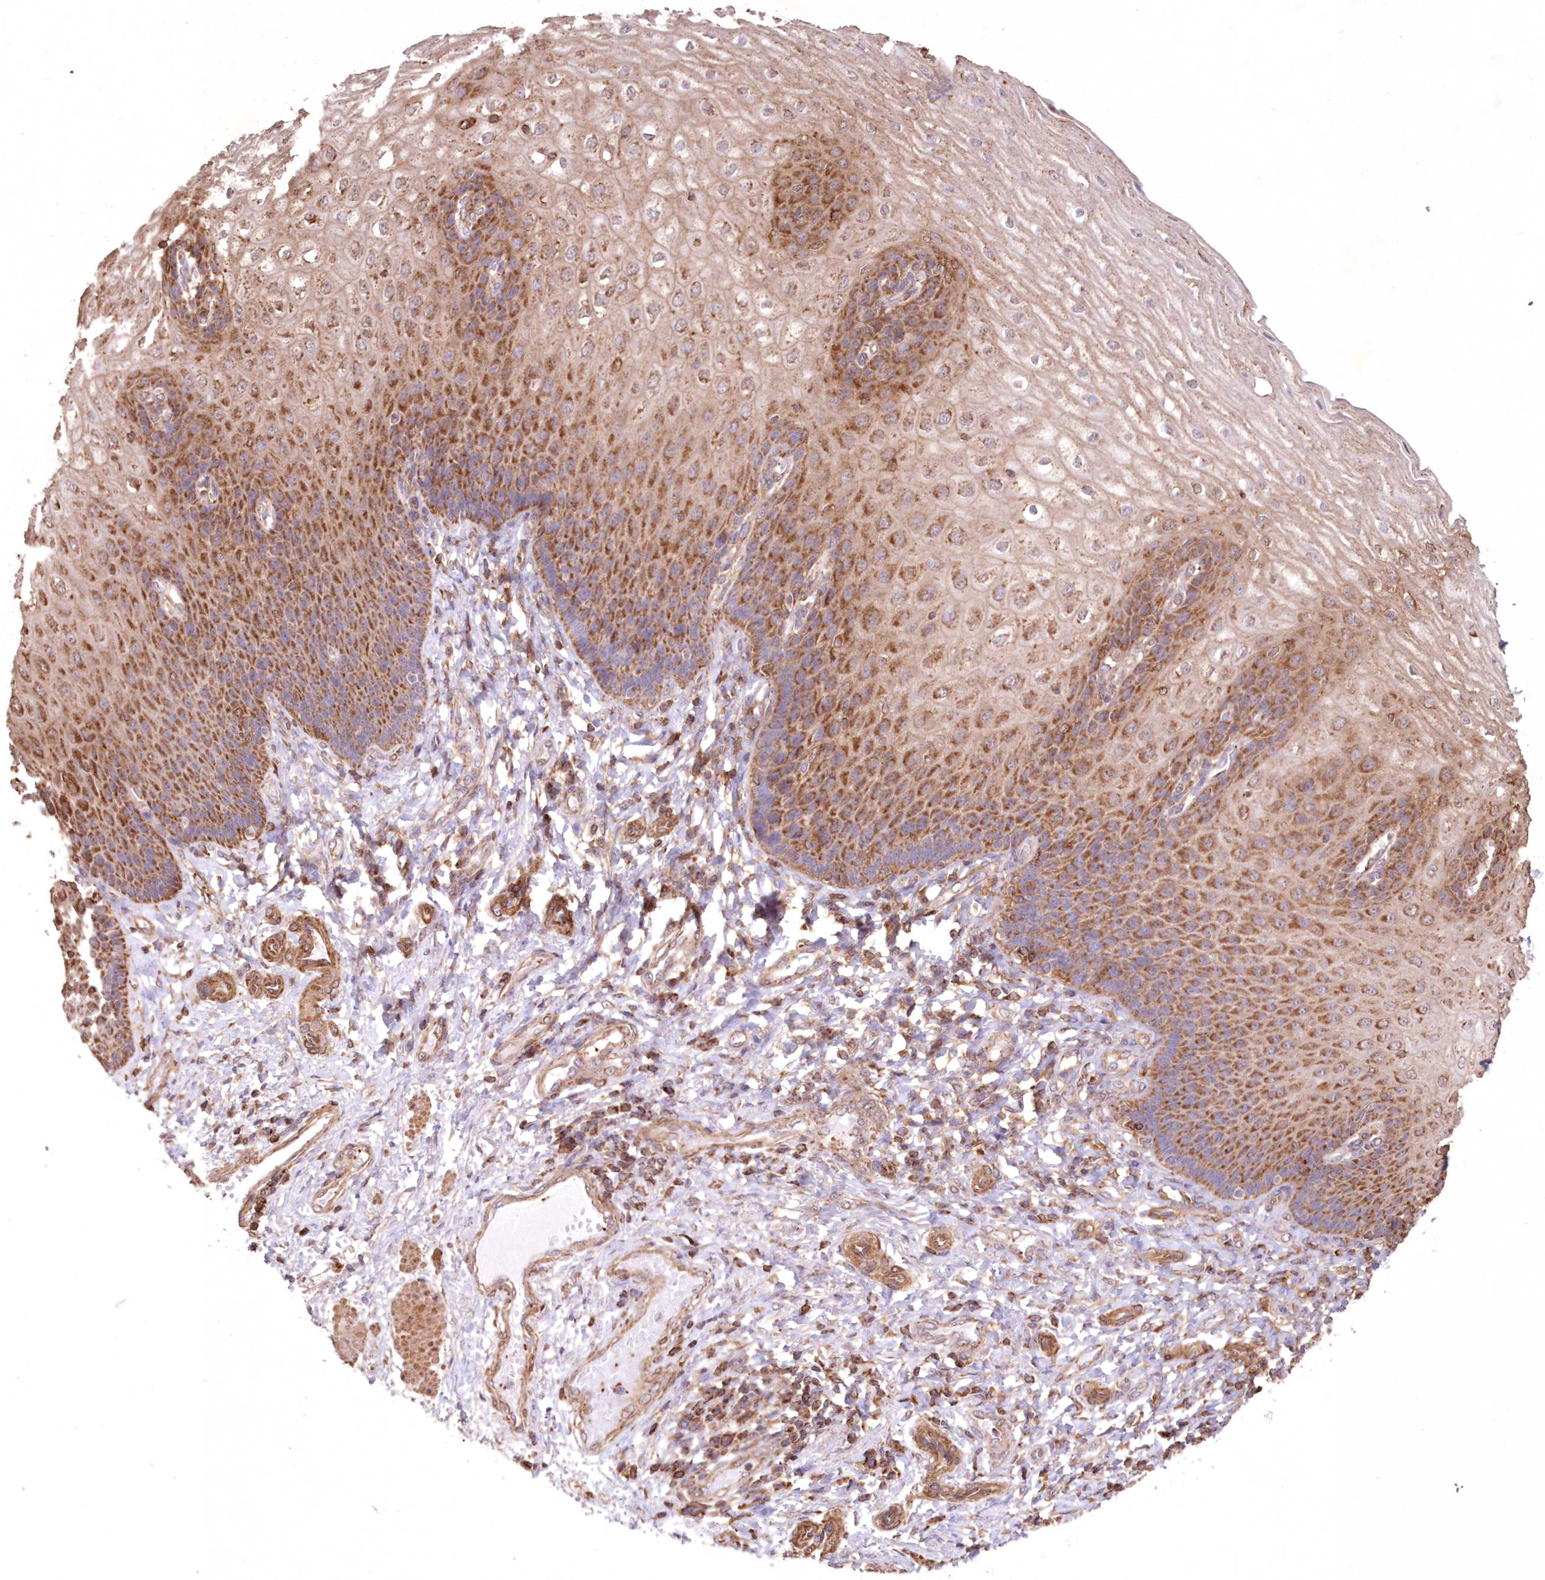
{"staining": {"intensity": "moderate", "quantity": ">75%", "location": "cytoplasmic/membranous"}, "tissue": "esophagus", "cell_type": "Squamous epithelial cells", "image_type": "normal", "snomed": [{"axis": "morphology", "description": "Normal tissue, NOS"}, {"axis": "topography", "description": "Esophagus"}], "caption": "Protein staining of benign esophagus reveals moderate cytoplasmic/membranous staining in approximately >75% of squamous epithelial cells.", "gene": "TMEM139", "patient": {"sex": "male", "age": 54}}